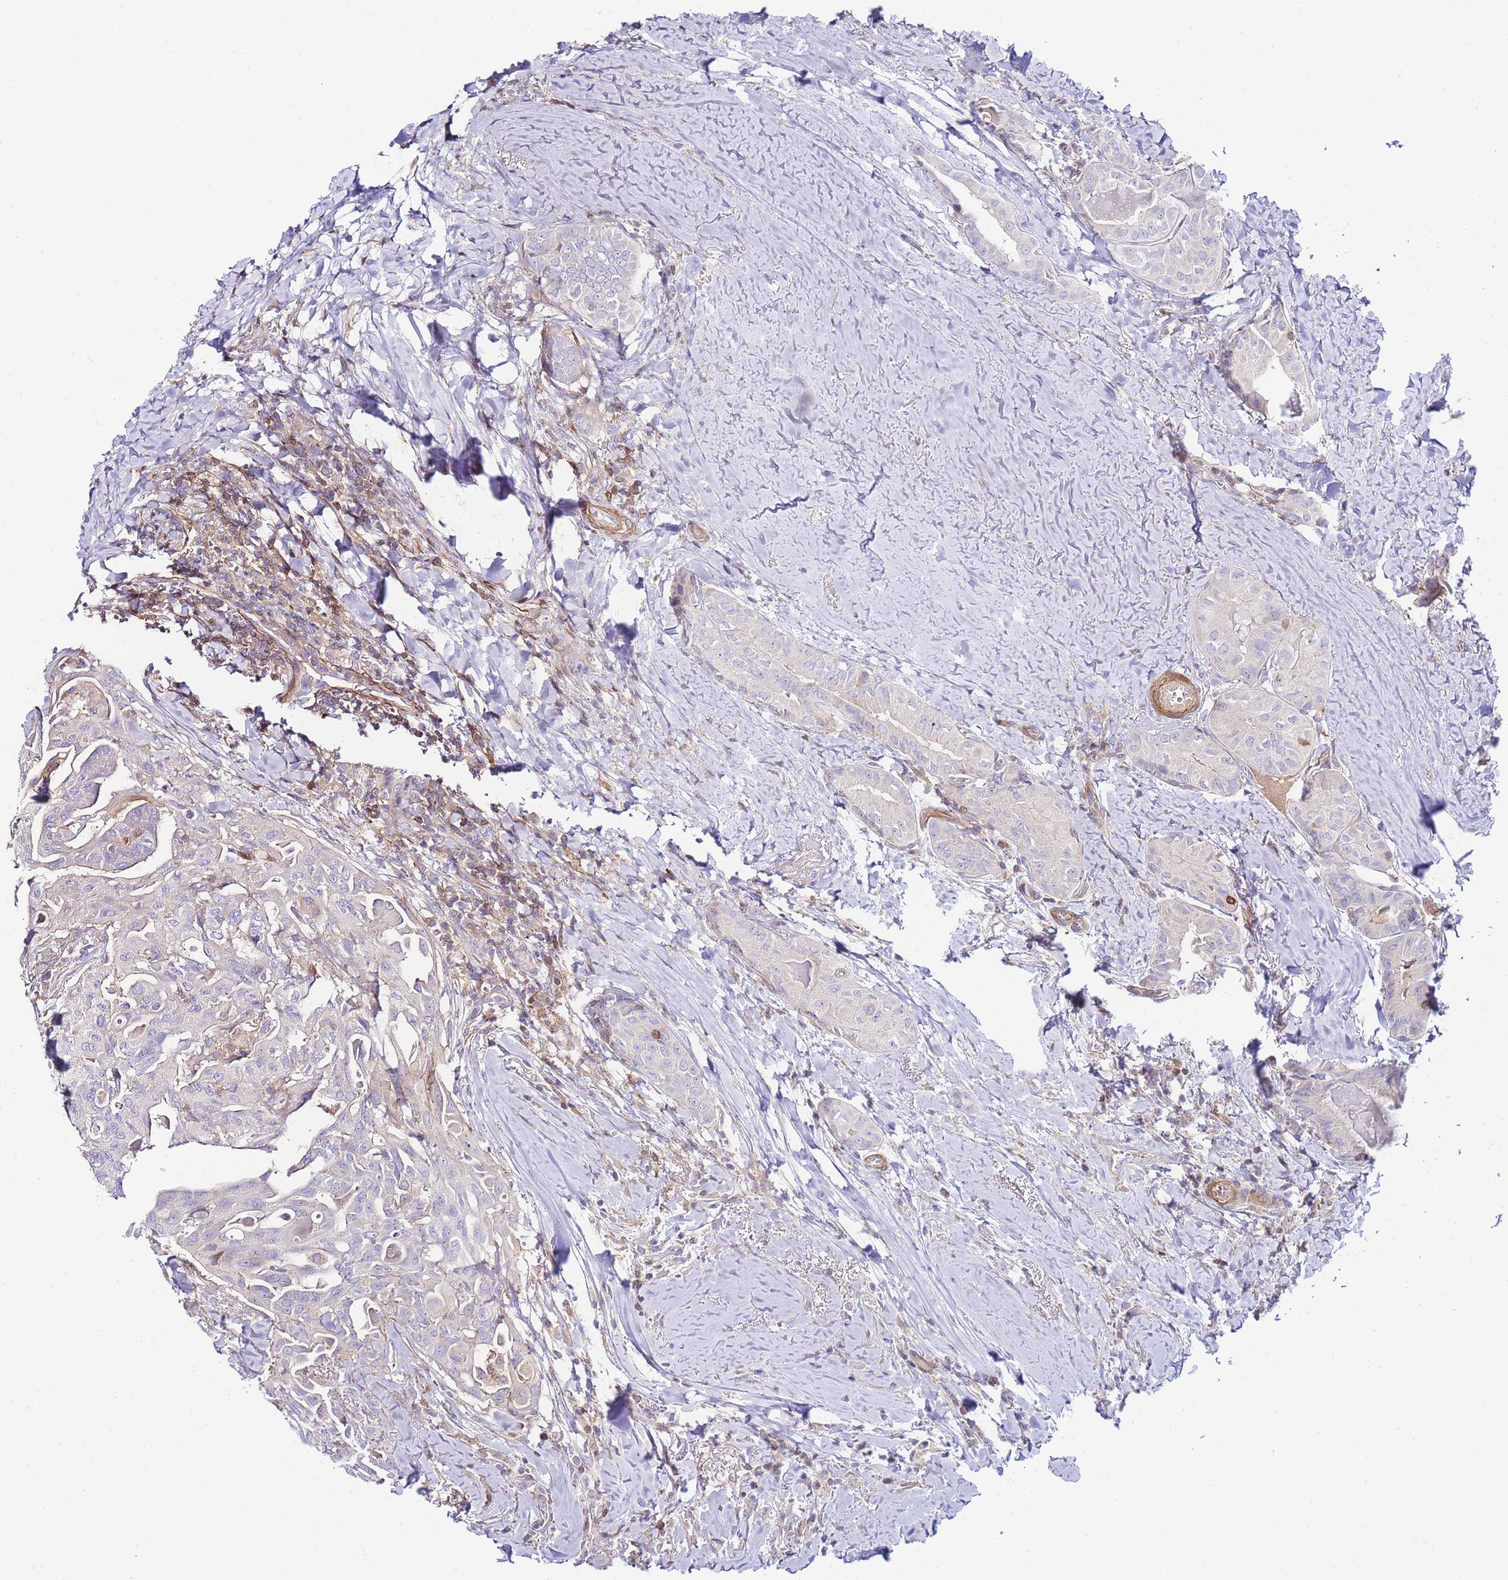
{"staining": {"intensity": "negative", "quantity": "none", "location": "none"}, "tissue": "thyroid cancer", "cell_type": "Tumor cells", "image_type": "cancer", "snomed": [{"axis": "morphology", "description": "Papillary adenocarcinoma, NOS"}, {"axis": "topography", "description": "Thyroid gland"}], "caption": "DAB immunohistochemical staining of human thyroid cancer (papillary adenocarcinoma) demonstrates no significant positivity in tumor cells.", "gene": "FBN3", "patient": {"sex": "female", "age": 68}}